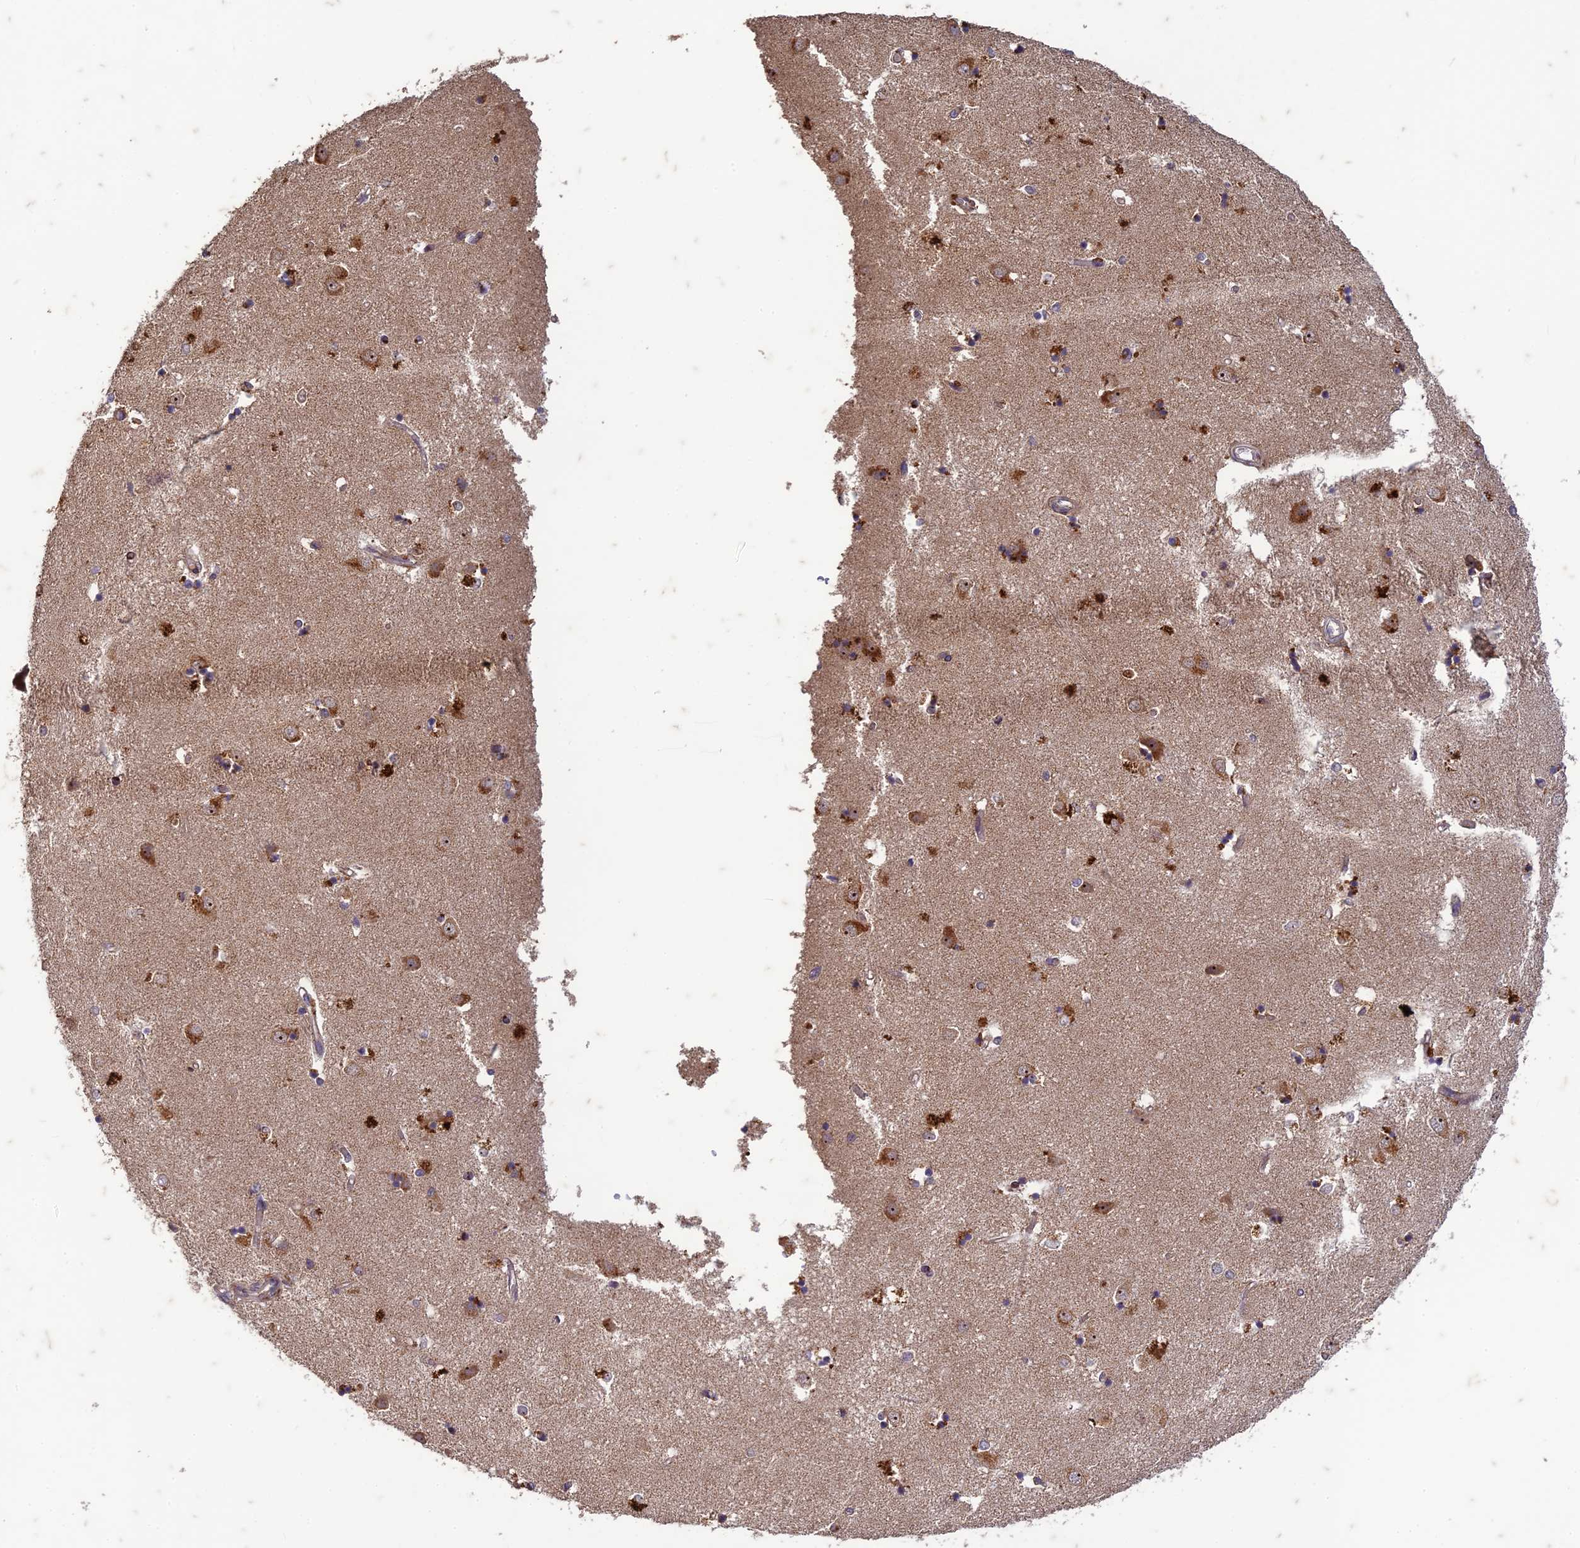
{"staining": {"intensity": "moderate", "quantity": ">75%", "location": "cytoplasmic/membranous"}, "tissue": "caudate", "cell_type": "Glial cells", "image_type": "normal", "snomed": [{"axis": "morphology", "description": "Normal tissue, NOS"}, {"axis": "topography", "description": "Lateral ventricle wall"}], "caption": "Human caudate stained for a protein (brown) displays moderate cytoplasmic/membranous positive expression in about >75% of glial cells.", "gene": "TCF25", "patient": {"sex": "male", "age": 45}}